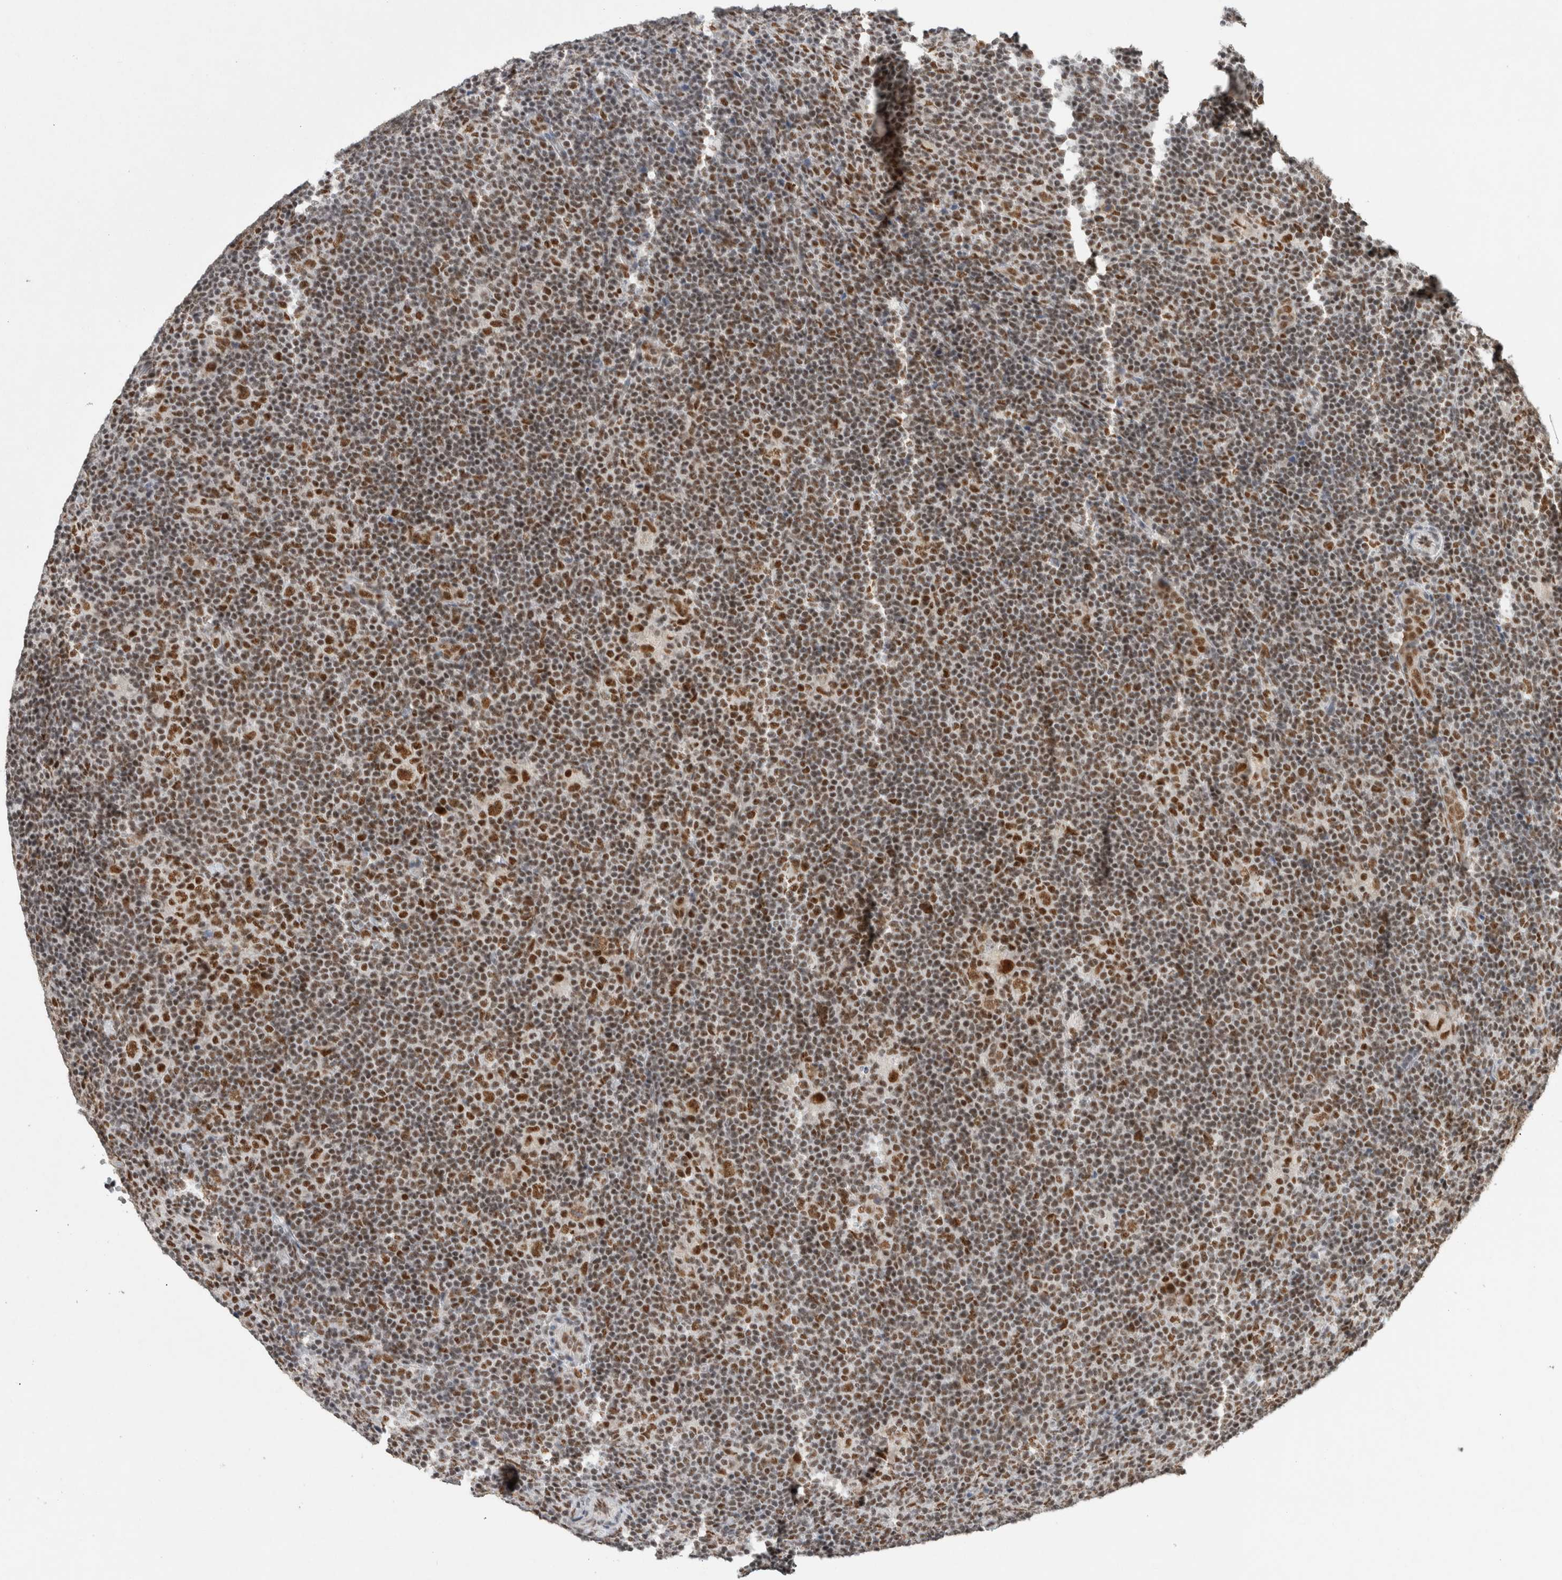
{"staining": {"intensity": "strong", "quantity": ">75%", "location": "nuclear"}, "tissue": "lymphoma", "cell_type": "Tumor cells", "image_type": "cancer", "snomed": [{"axis": "morphology", "description": "Hodgkin's disease, NOS"}, {"axis": "topography", "description": "Lymph node"}], "caption": "Protein staining of Hodgkin's disease tissue shows strong nuclear positivity in about >75% of tumor cells. (Stains: DAB in brown, nuclei in blue, Microscopy: brightfield microscopy at high magnification).", "gene": "DDX42", "patient": {"sex": "female", "age": 57}}